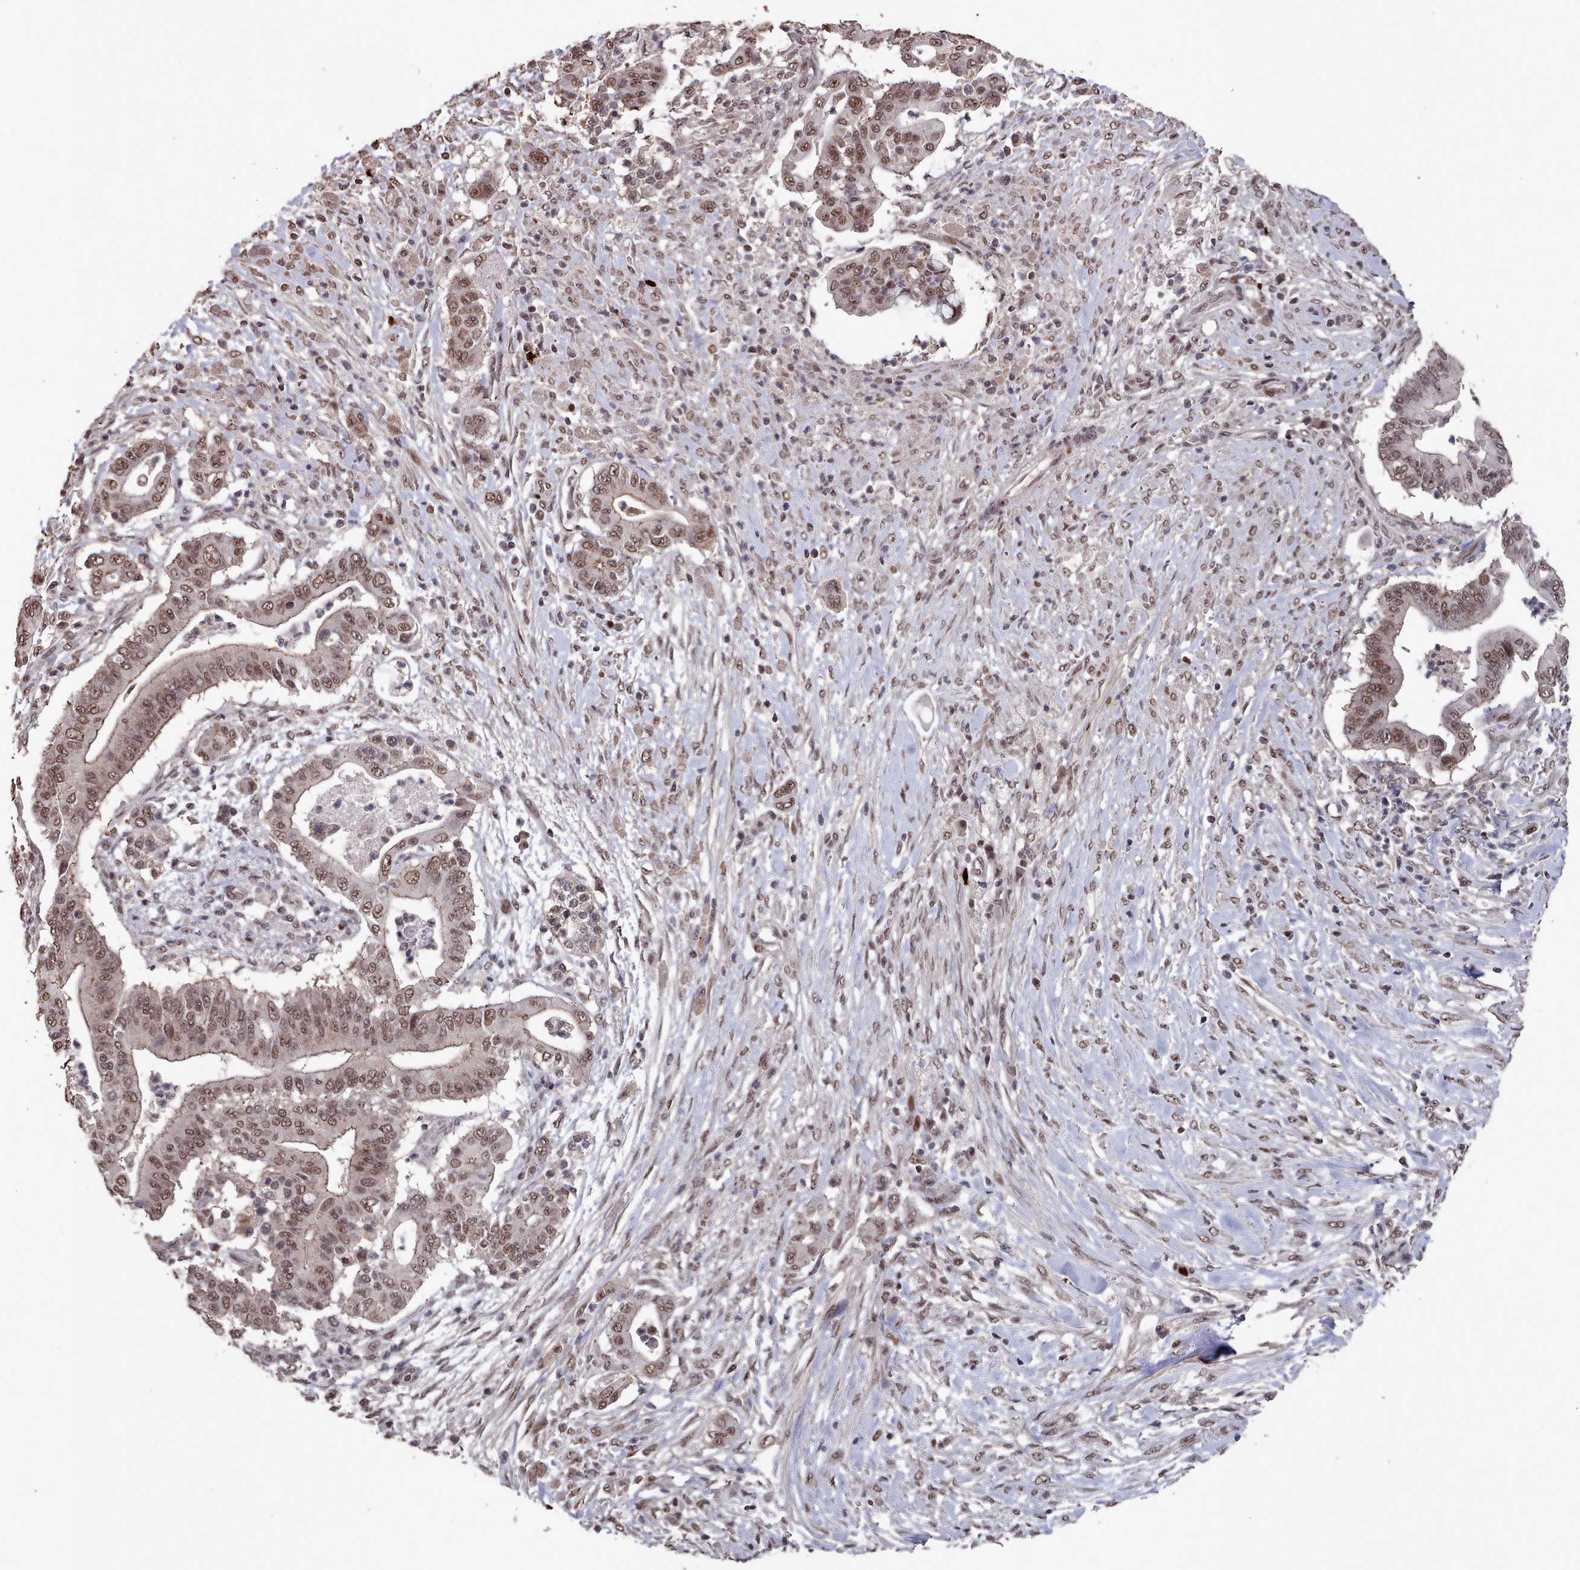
{"staining": {"intensity": "moderate", "quantity": ">75%", "location": "nuclear"}, "tissue": "pancreatic cancer", "cell_type": "Tumor cells", "image_type": "cancer", "snomed": [{"axis": "morphology", "description": "Adenocarcinoma, NOS"}, {"axis": "topography", "description": "Pancreas"}], "caption": "Immunohistochemical staining of pancreatic cancer displays medium levels of moderate nuclear protein staining in approximately >75% of tumor cells.", "gene": "PNRC2", "patient": {"sex": "male", "age": 68}}